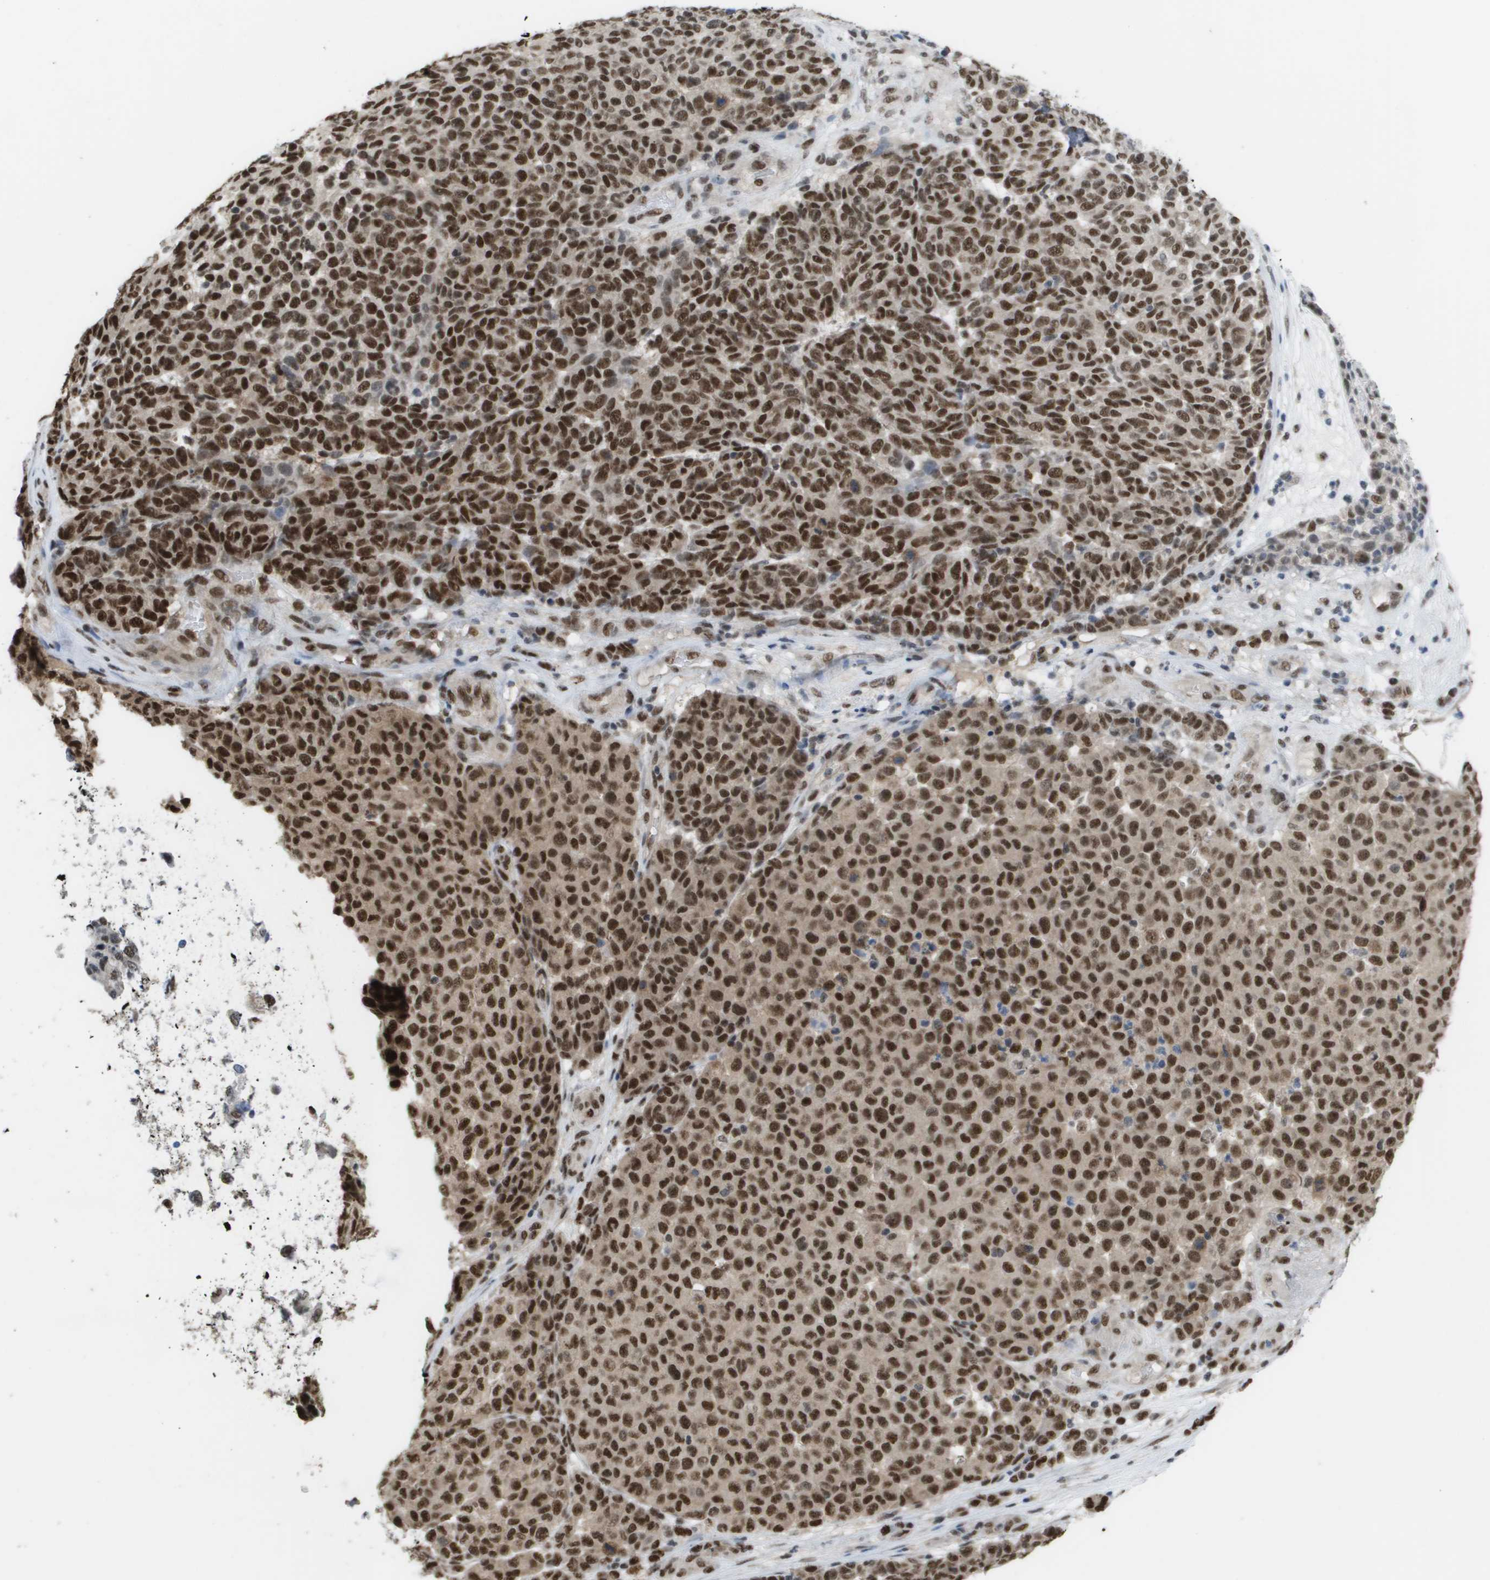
{"staining": {"intensity": "strong", "quantity": ">75%", "location": "nuclear"}, "tissue": "melanoma", "cell_type": "Tumor cells", "image_type": "cancer", "snomed": [{"axis": "morphology", "description": "Malignant melanoma, NOS"}, {"axis": "topography", "description": "Skin"}], "caption": "The histopathology image exhibits immunohistochemical staining of malignant melanoma. There is strong nuclear positivity is present in approximately >75% of tumor cells.", "gene": "CDT1", "patient": {"sex": "male", "age": 59}}